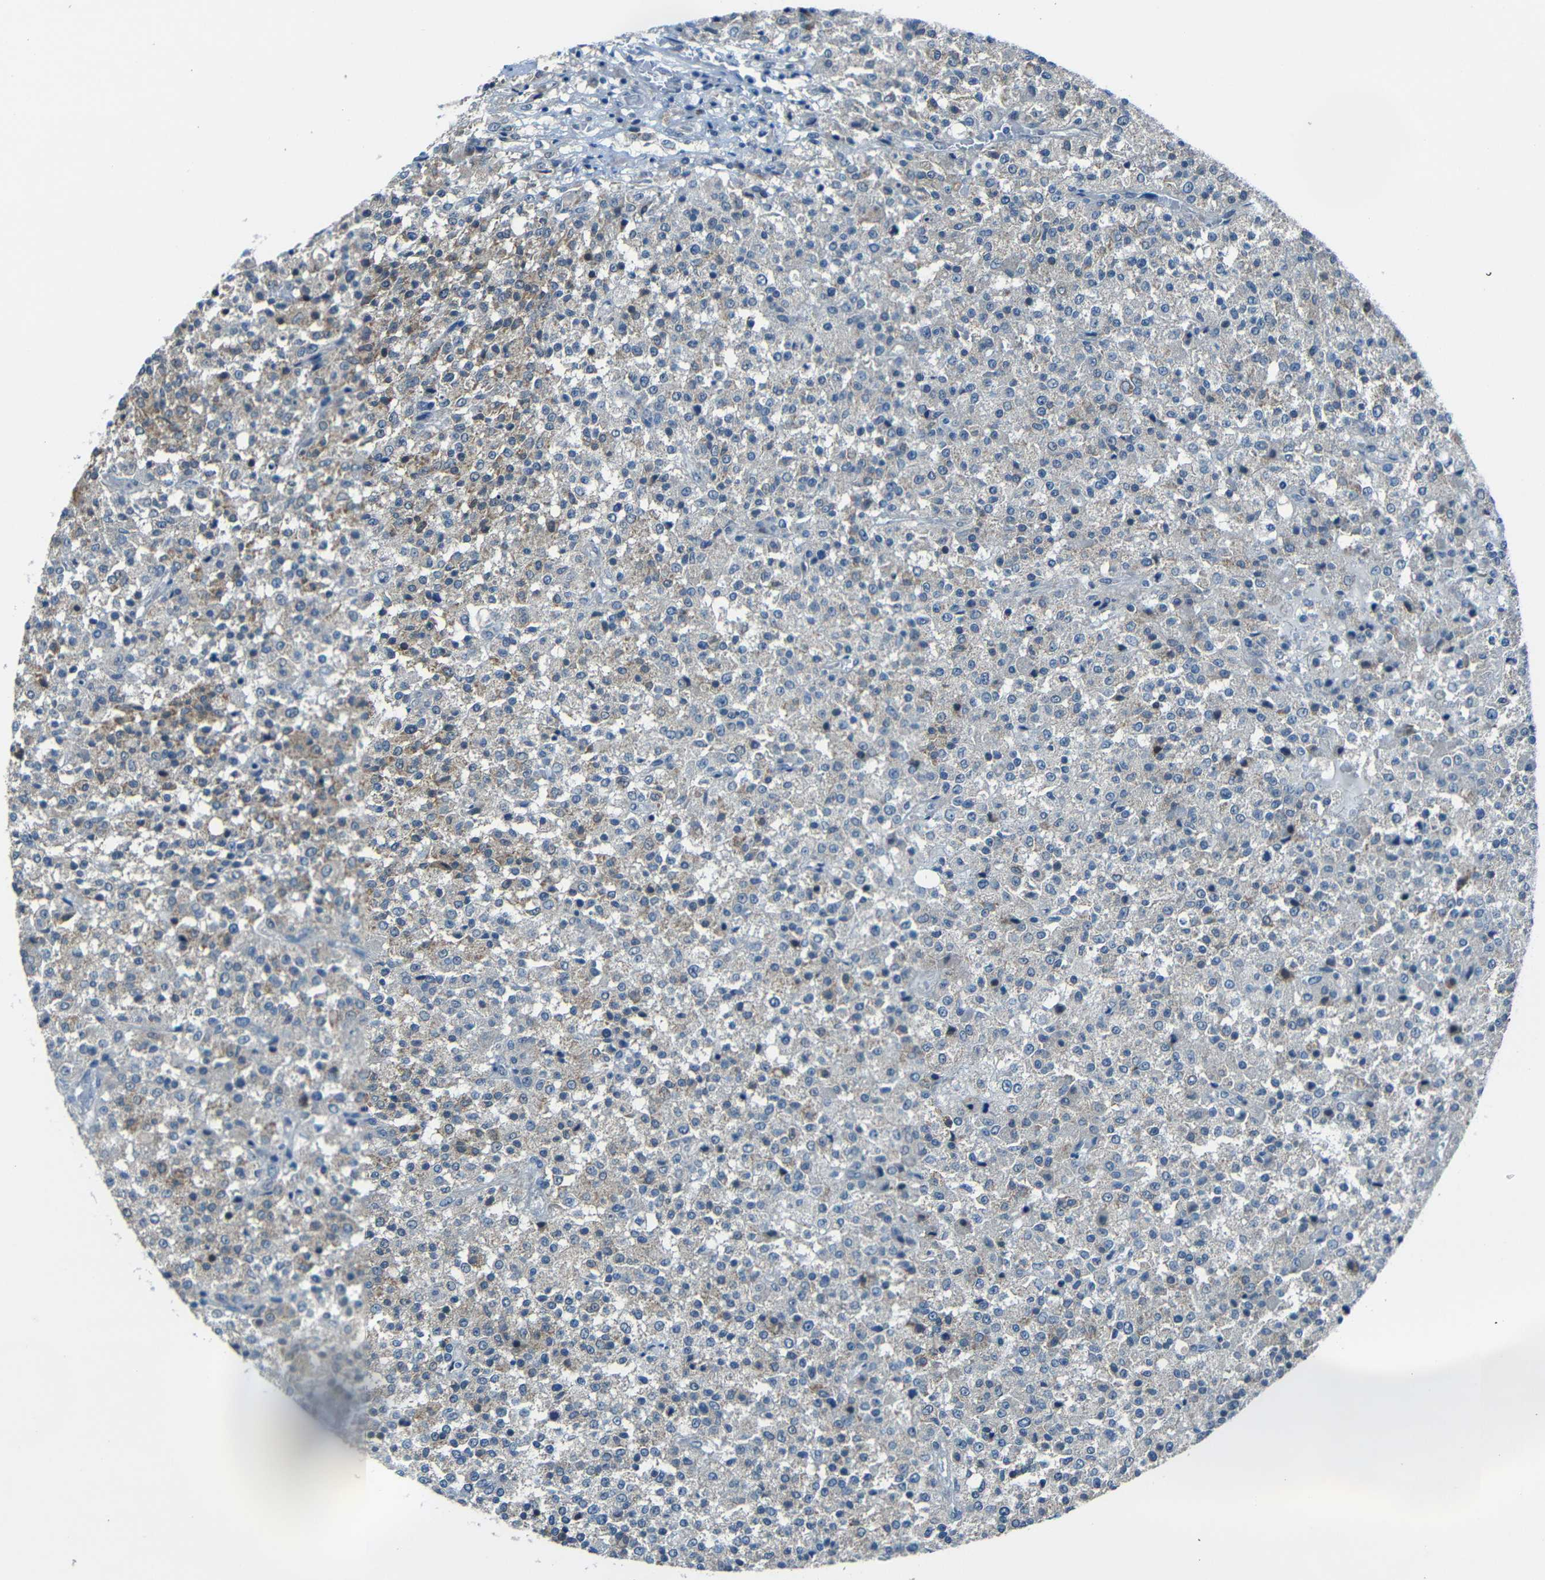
{"staining": {"intensity": "moderate", "quantity": "<25%", "location": "cytoplasmic/membranous"}, "tissue": "testis cancer", "cell_type": "Tumor cells", "image_type": "cancer", "snomed": [{"axis": "morphology", "description": "Seminoma, NOS"}, {"axis": "topography", "description": "Testis"}], "caption": "The immunohistochemical stain shows moderate cytoplasmic/membranous expression in tumor cells of testis seminoma tissue.", "gene": "ANKRD22", "patient": {"sex": "male", "age": 59}}